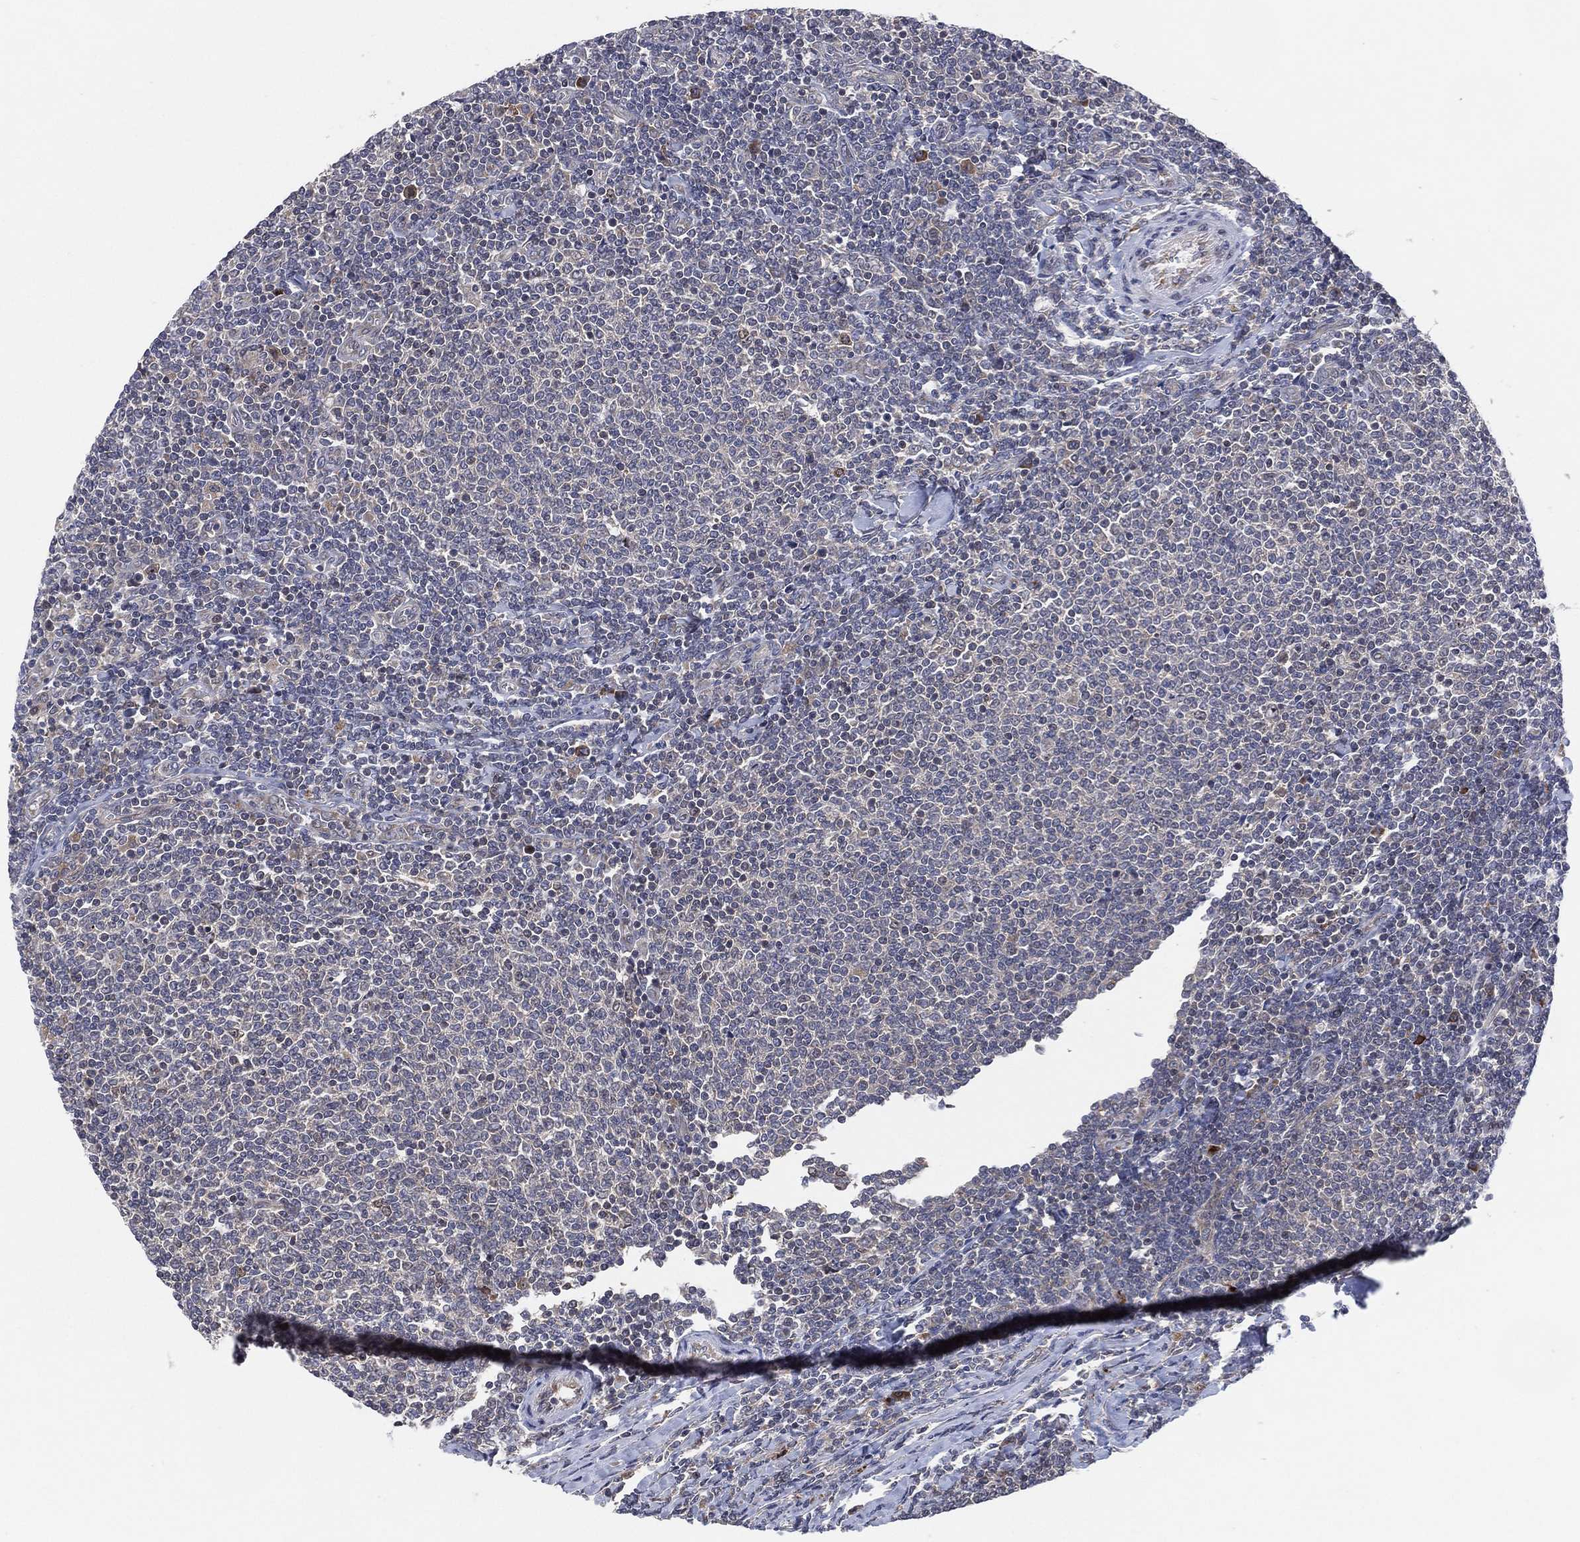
{"staining": {"intensity": "negative", "quantity": "none", "location": "none"}, "tissue": "lymphoma", "cell_type": "Tumor cells", "image_type": "cancer", "snomed": [{"axis": "morphology", "description": "Malignant lymphoma, non-Hodgkin's type, Low grade"}, {"axis": "topography", "description": "Lymph node"}], "caption": "This is a image of immunohistochemistry (IHC) staining of malignant lymphoma, non-Hodgkin's type (low-grade), which shows no expression in tumor cells.", "gene": "FAM104A", "patient": {"sex": "male", "age": 52}}